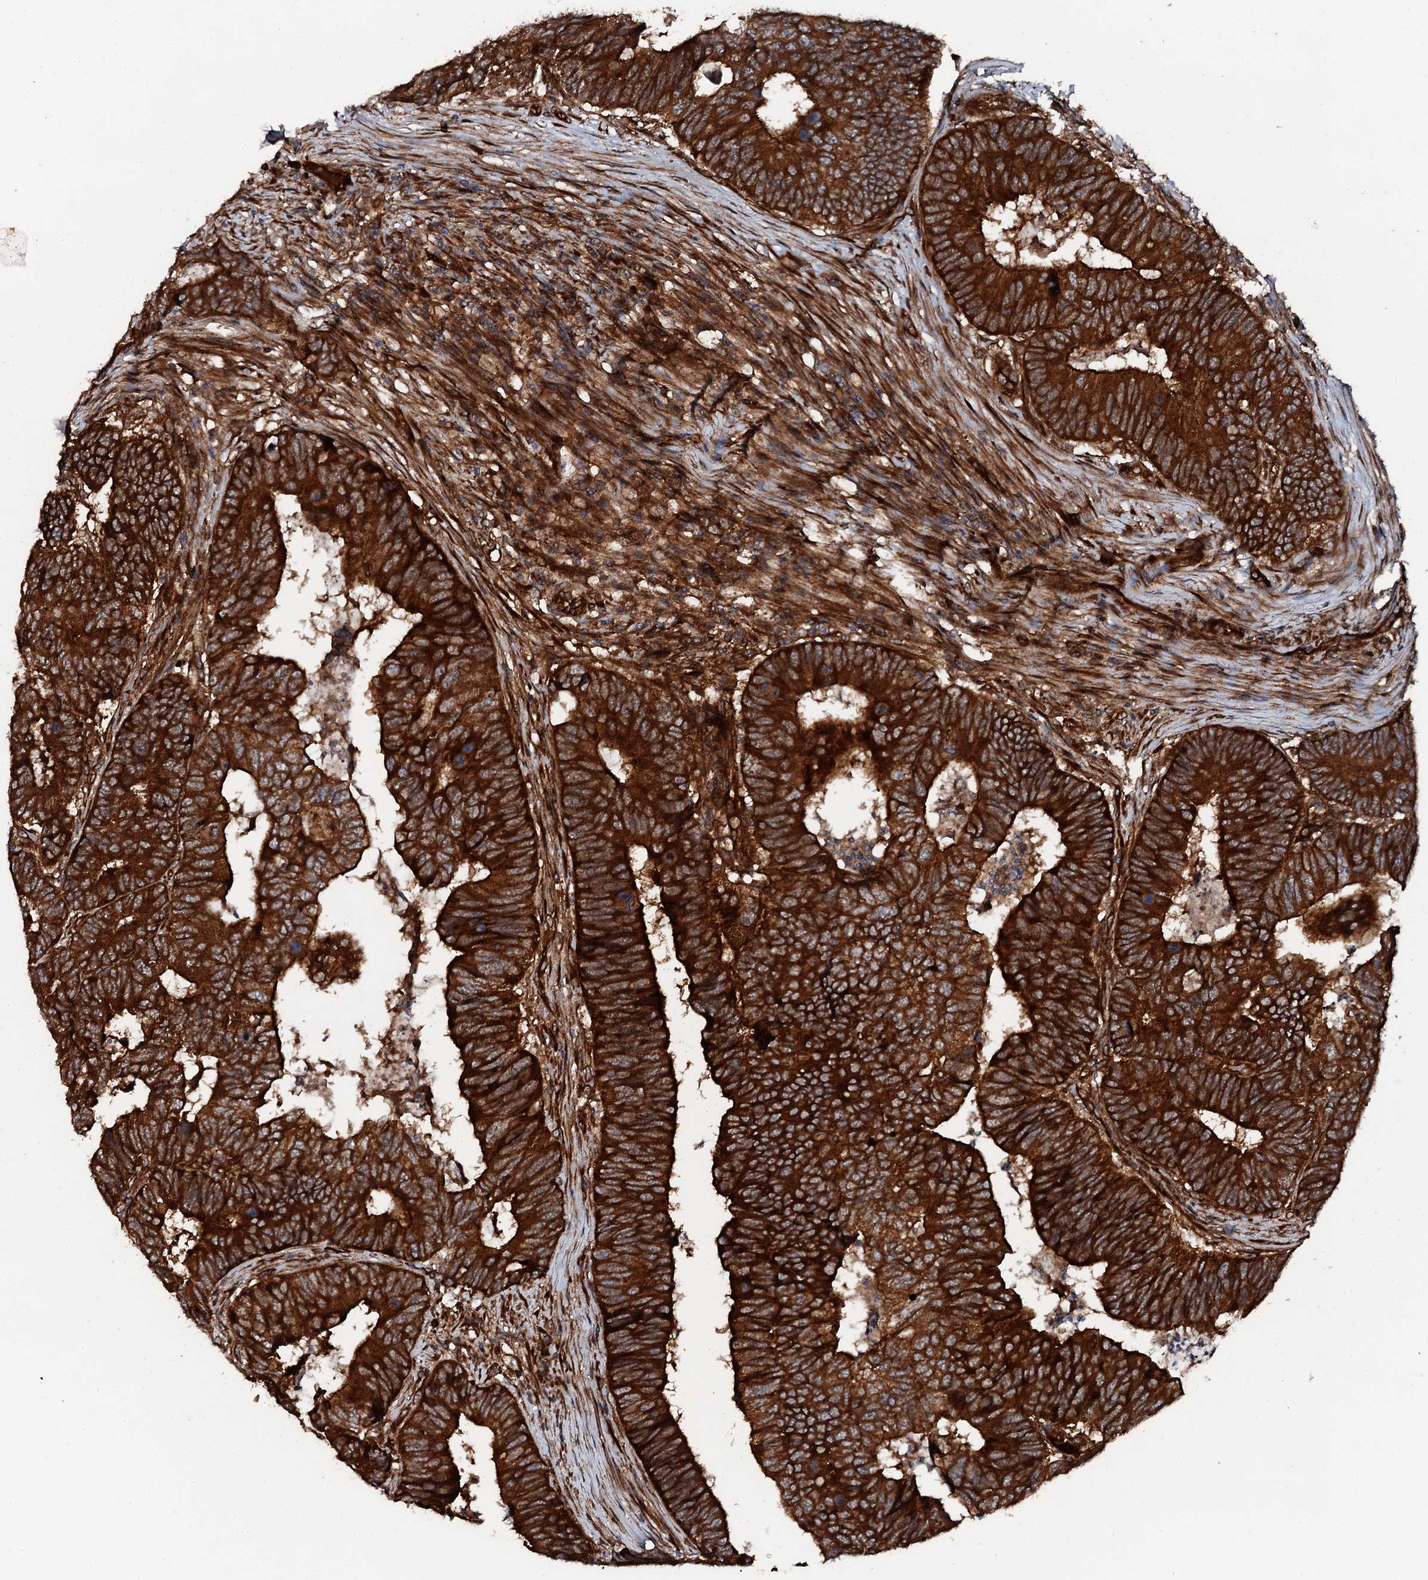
{"staining": {"intensity": "strong", "quantity": ">75%", "location": "cytoplasmic/membranous"}, "tissue": "colorectal cancer", "cell_type": "Tumor cells", "image_type": "cancer", "snomed": [{"axis": "morphology", "description": "Adenocarcinoma, NOS"}, {"axis": "topography", "description": "Colon"}], "caption": "DAB (3,3'-diaminobenzidine) immunohistochemical staining of colorectal cancer demonstrates strong cytoplasmic/membranous protein staining in about >75% of tumor cells.", "gene": "FLYWCH1", "patient": {"sex": "female", "age": 67}}